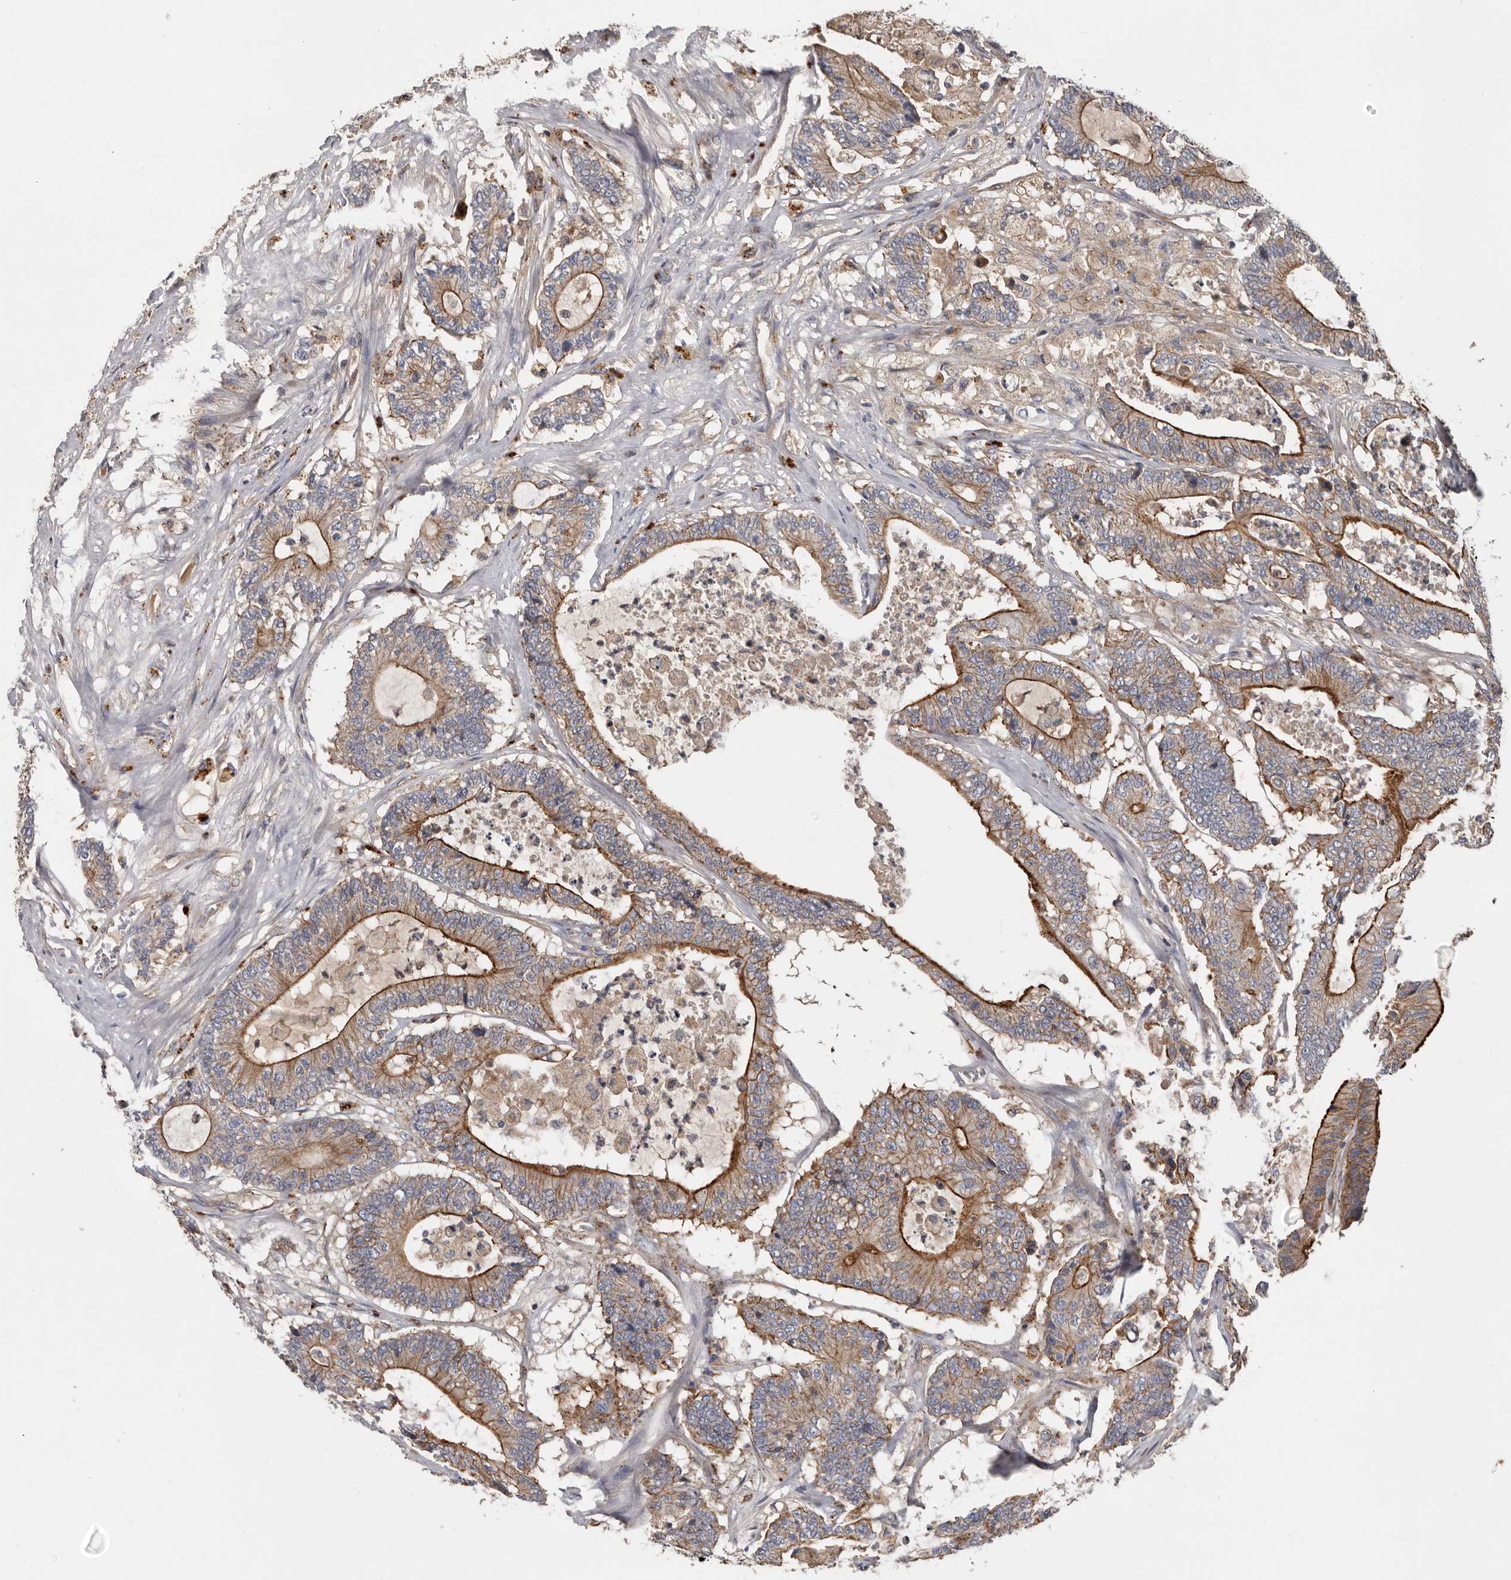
{"staining": {"intensity": "moderate", "quantity": ">75%", "location": "cytoplasmic/membranous"}, "tissue": "colorectal cancer", "cell_type": "Tumor cells", "image_type": "cancer", "snomed": [{"axis": "morphology", "description": "Adenocarcinoma, NOS"}, {"axis": "topography", "description": "Colon"}], "caption": "This is an image of immunohistochemistry staining of adenocarcinoma (colorectal), which shows moderate positivity in the cytoplasmic/membranous of tumor cells.", "gene": "INKA2", "patient": {"sex": "female", "age": 84}}